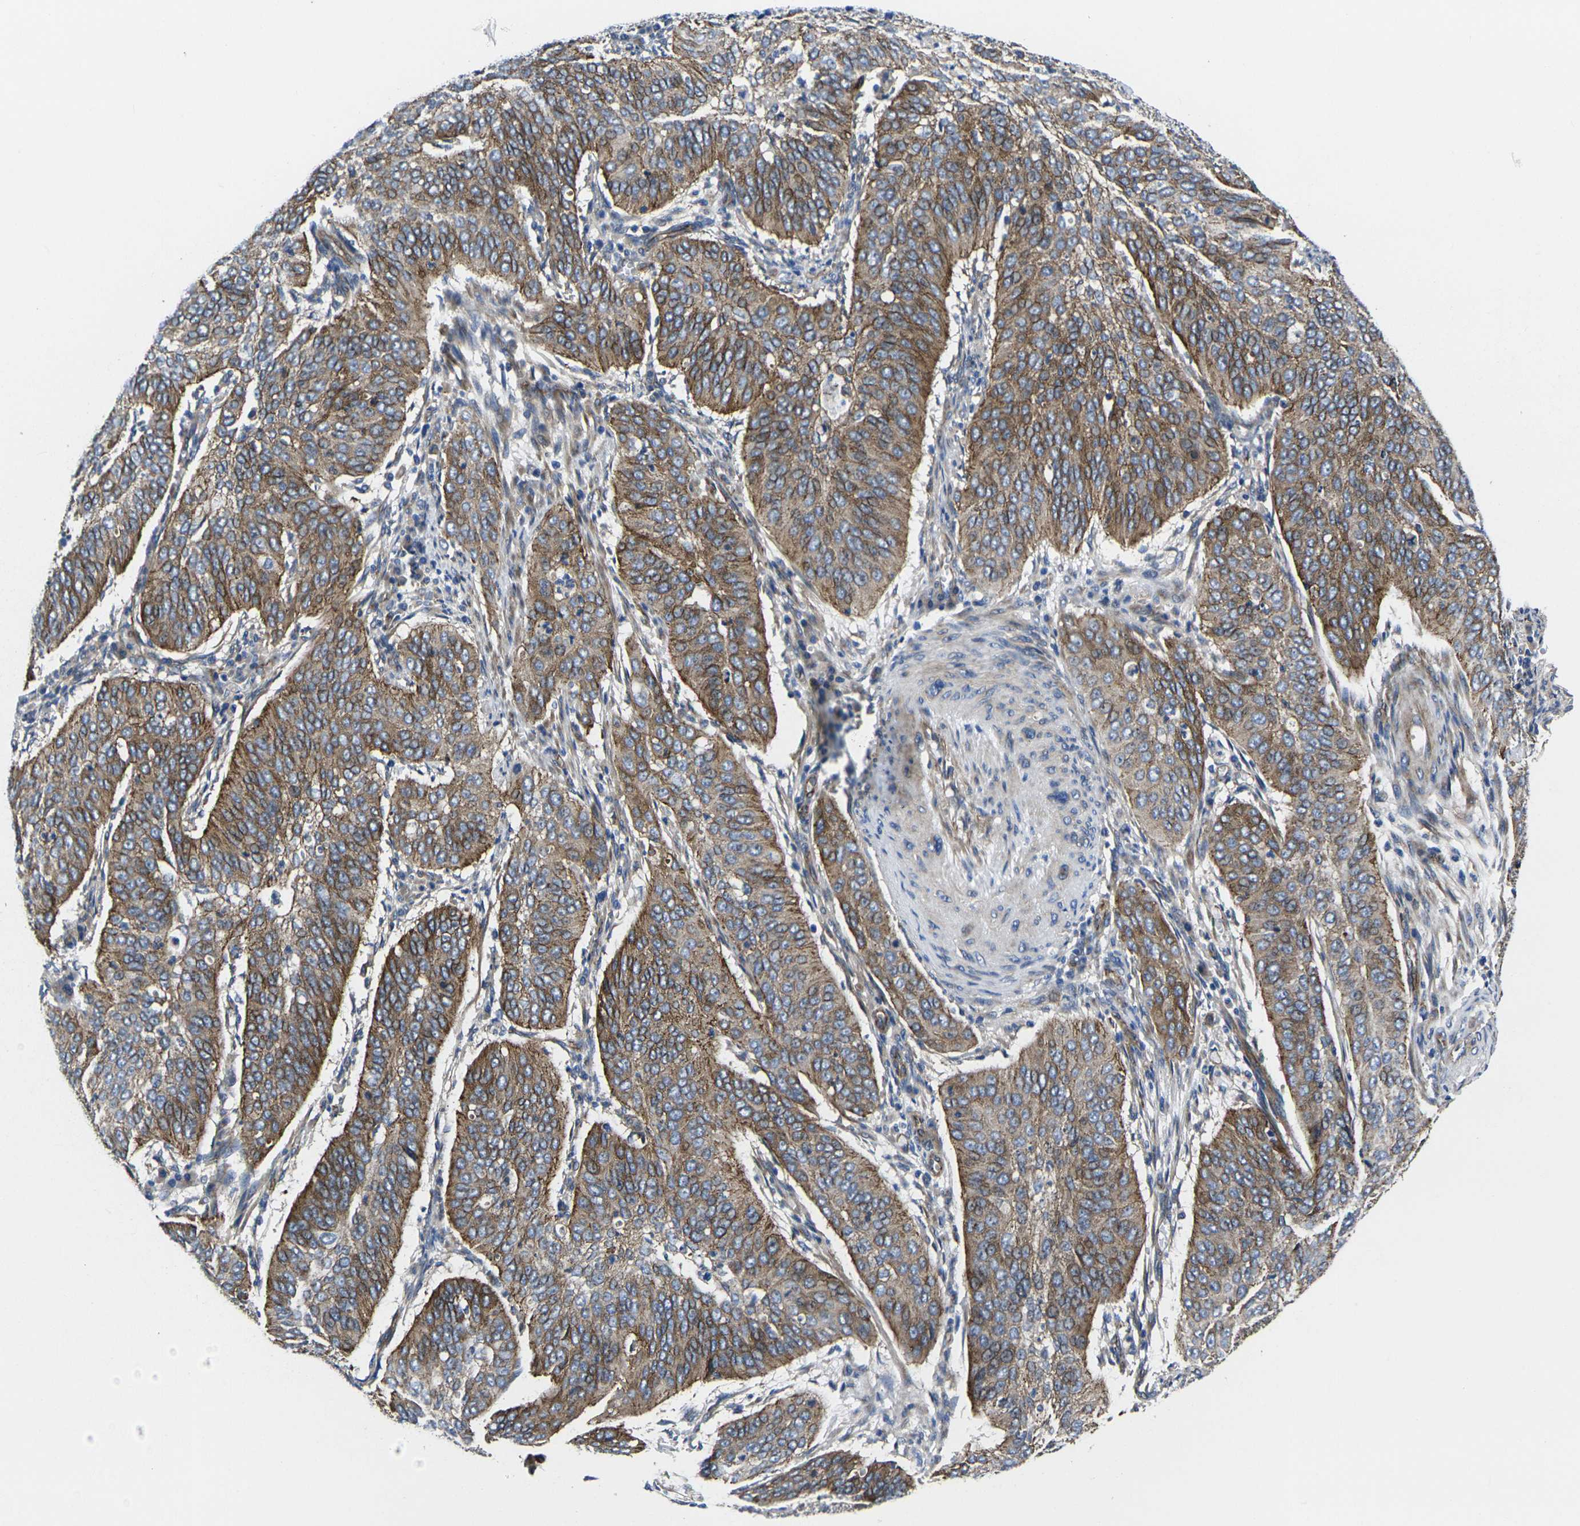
{"staining": {"intensity": "moderate", "quantity": ">75%", "location": "cytoplasmic/membranous"}, "tissue": "cervical cancer", "cell_type": "Tumor cells", "image_type": "cancer", "snomed": [{"axis": "morphology", "description": "Normal tissue, NOS"}, {"axis": "morphology", "description": "Squamous cell carcinoma, NOS"}, {"axis": "topography", "description": "Cervix"}], "caption": "IHC (DAB) staining of cervical cancer (squamous cell carcinoma) reveals moderate cytoplasmic/membranous protein staining in approximately >75% of tumor cells. (DAB IHC, brown staining for protein, blue staining for nuclei).", "gene": "NUMB", "patient": {"sex": "female", "age": 39}}